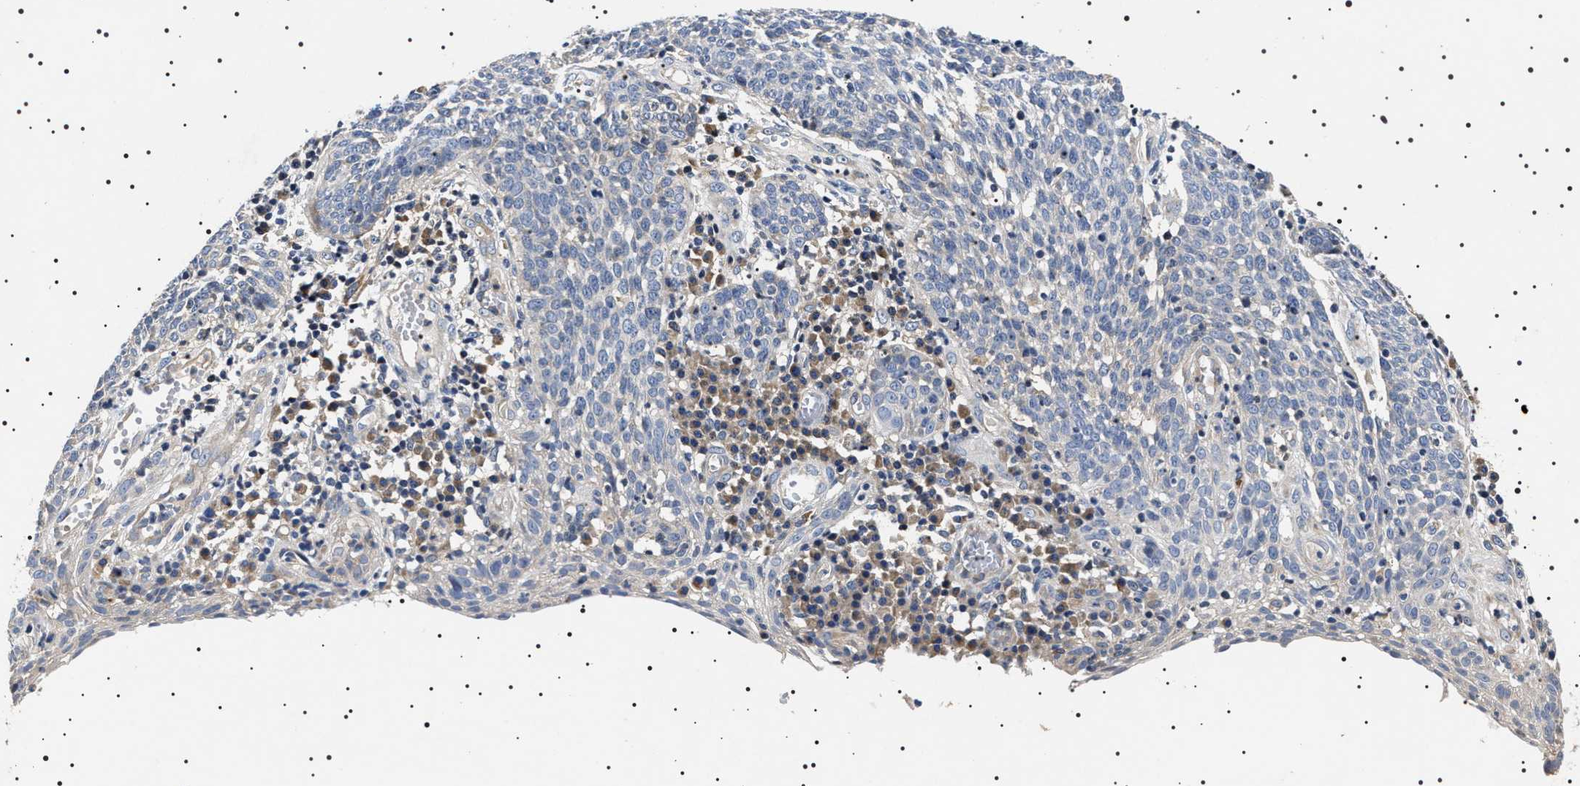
{"staining": {"intensity": "negative", "quantity": "none", "location": "none"}, "tissue": "cervical cancer", "cell_type": "Tumor cells", "image_type": "cancer", "snomed": [{"axis": "morphology", "description": "Squamous cell carcinoma, NOS"}, {"axis": "topography", "description": "Cervix"}], "caption": "DAB (3,3'-diaminobenzidine) immunohistochemical staining of cervical cancer (squamous cell carcinoma) demonstrates no significant positivity in tumor cells.", "gene": "SLC4A7", "patient": {"sex": "female", "age": 34}}